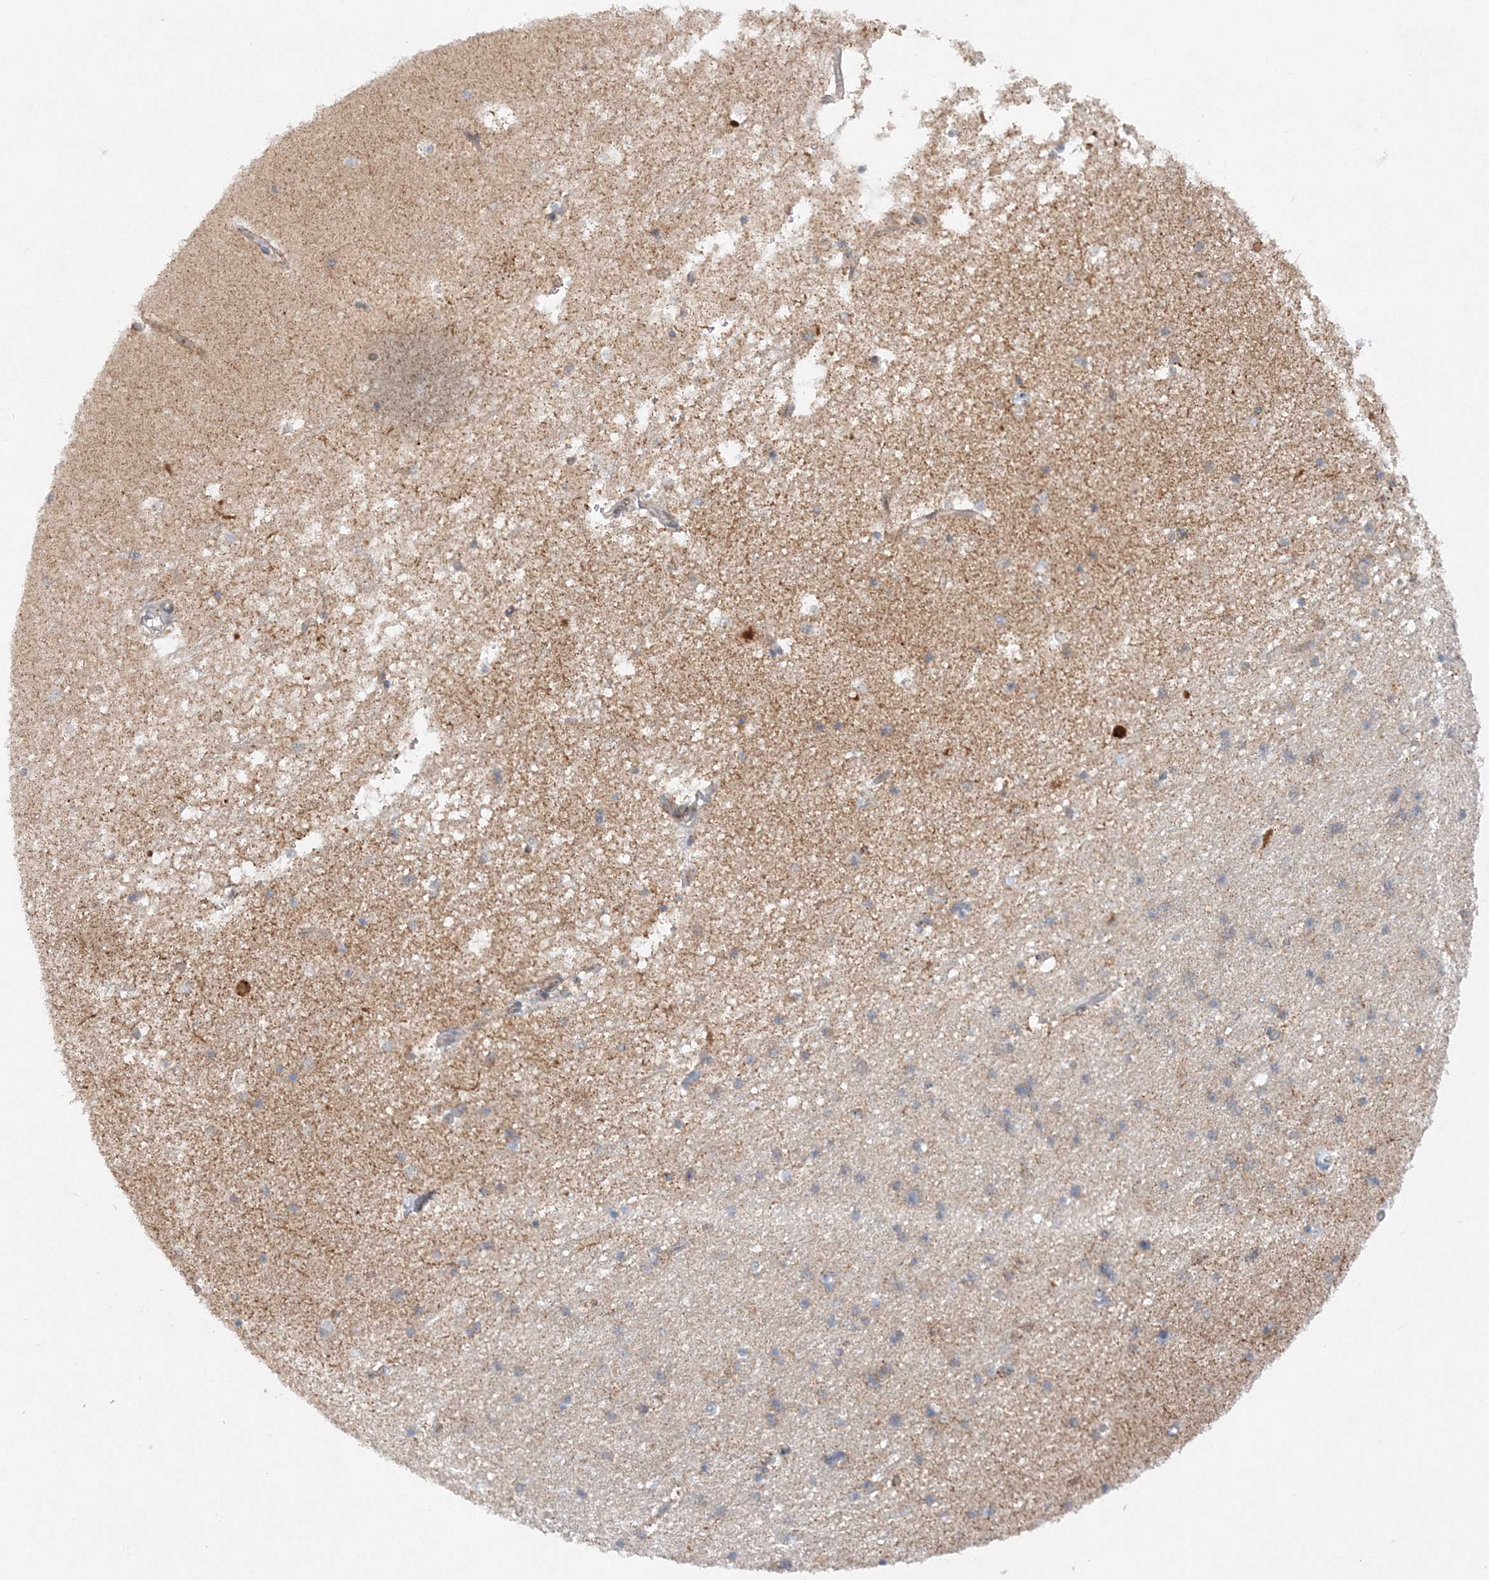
{"staining": {"intensity": "negative", "quantity": "none", "location": "none"}, "tissue": "hippocampus", "cell_type": "Glial cells", "image_type": "normal", "snomed": [{"axis": "morphology", "description": "Normal tissue, NOS"}, {"axis": "topography", "description": "Hippocampus"}], "caption": "Immunohistochemistry of unremarkable hippocampus shows no expression in glial cells. The staining was performed using DAB to visualize the protein expression in brown, while the nuclei were stained in blue with hematoxylin (Magnification: 20x).", "gene": "RAB11FIP2", "patient": {"sex": "male", "age": 45}}